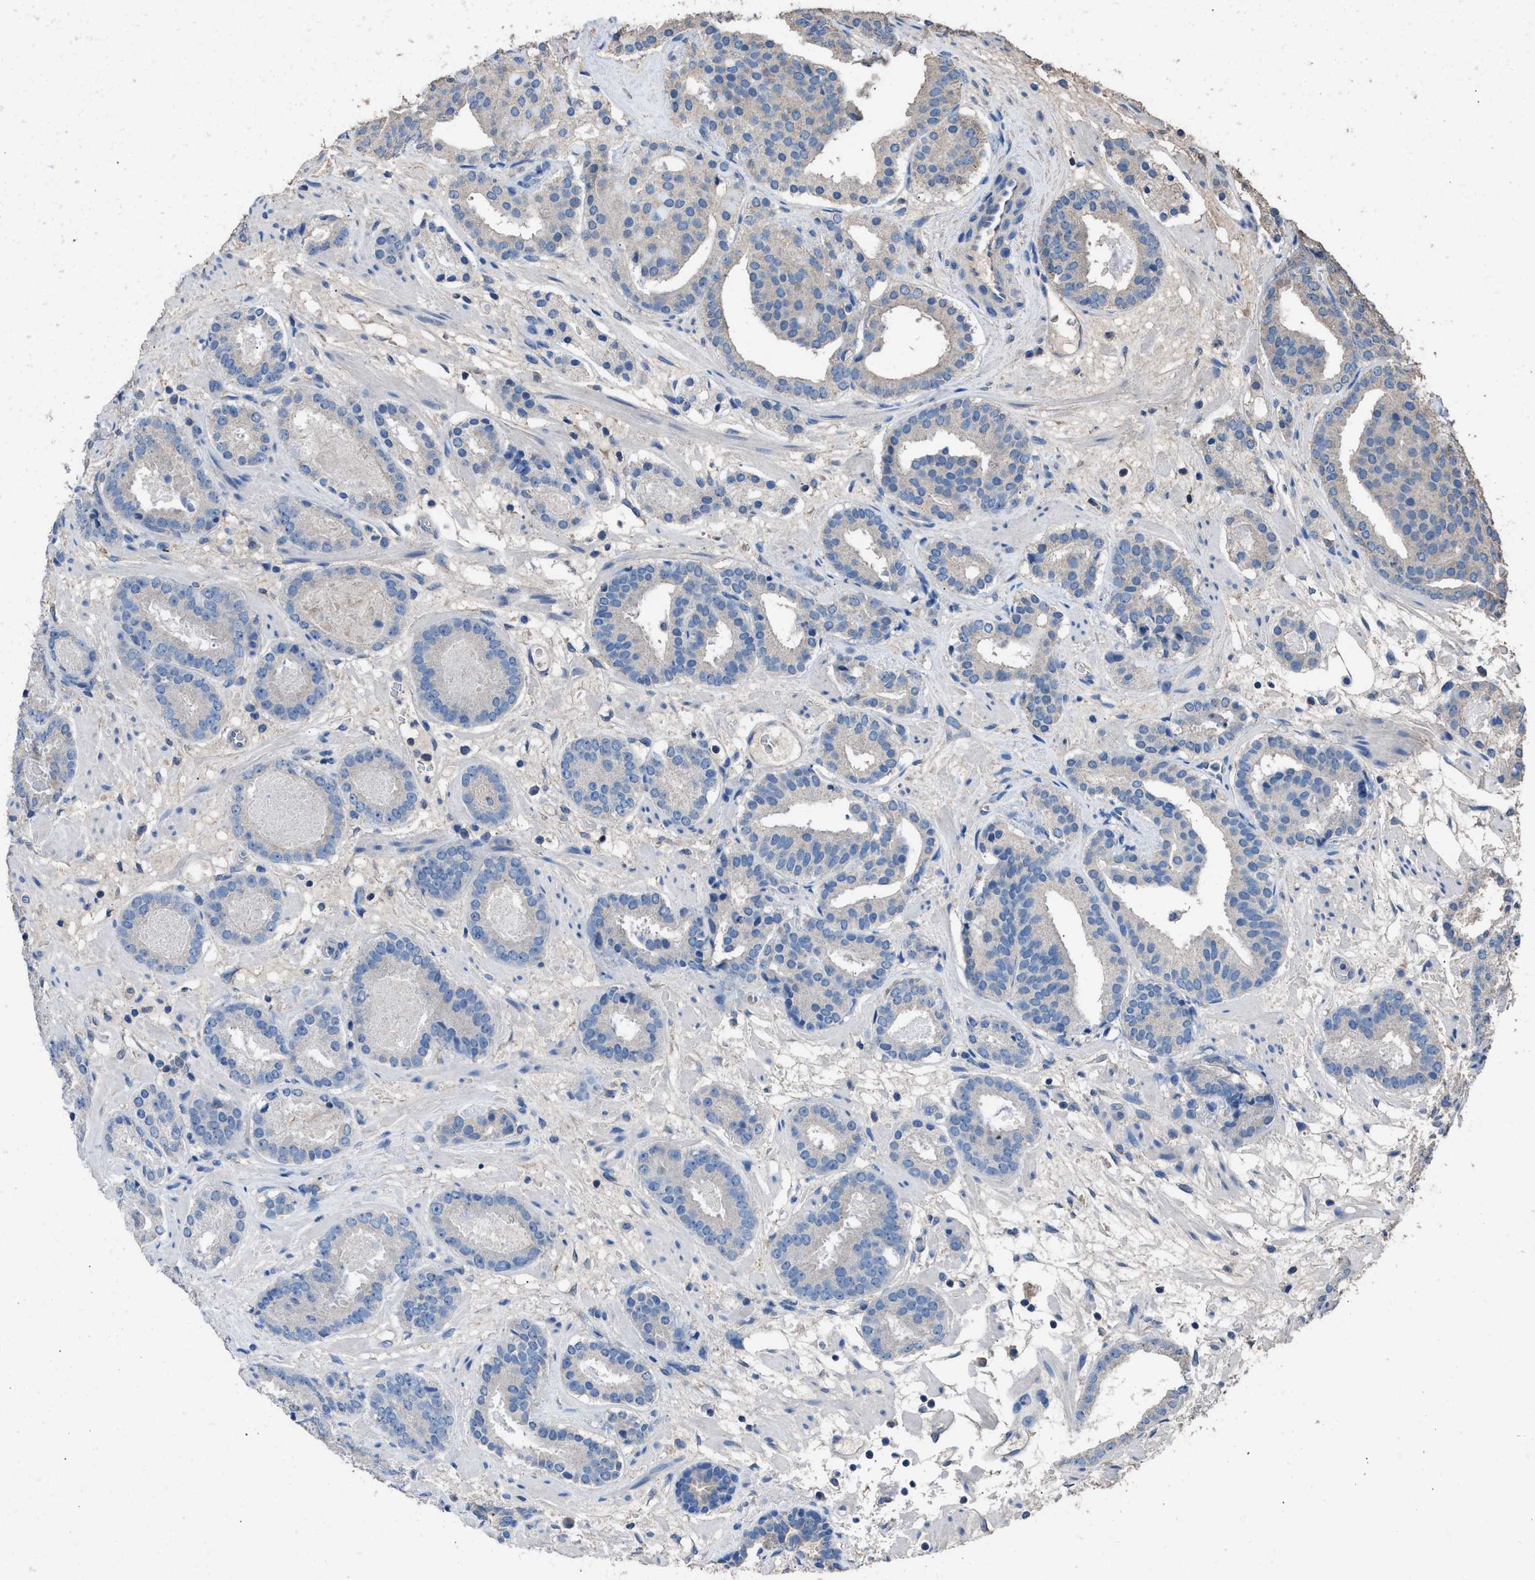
{"staining": {"intensity": "negative", "quantity": "none", "location": "none"}, "tissue": "prostate cancer", "cell_type": "Tumor cells", "image_type": "cancer", "snomed": [{"axis": "morphology", "description": "Adenocarcinoma, Low grade"}, {"axis": "topography", "description": "Prostate"}], "caption": "Tumor cells show no significant protein positivity in prostate cancer (adenocarcinoma (low-grade)).", "gene": "ITSN1", "patient": {"sex": "male", "age": 69}}